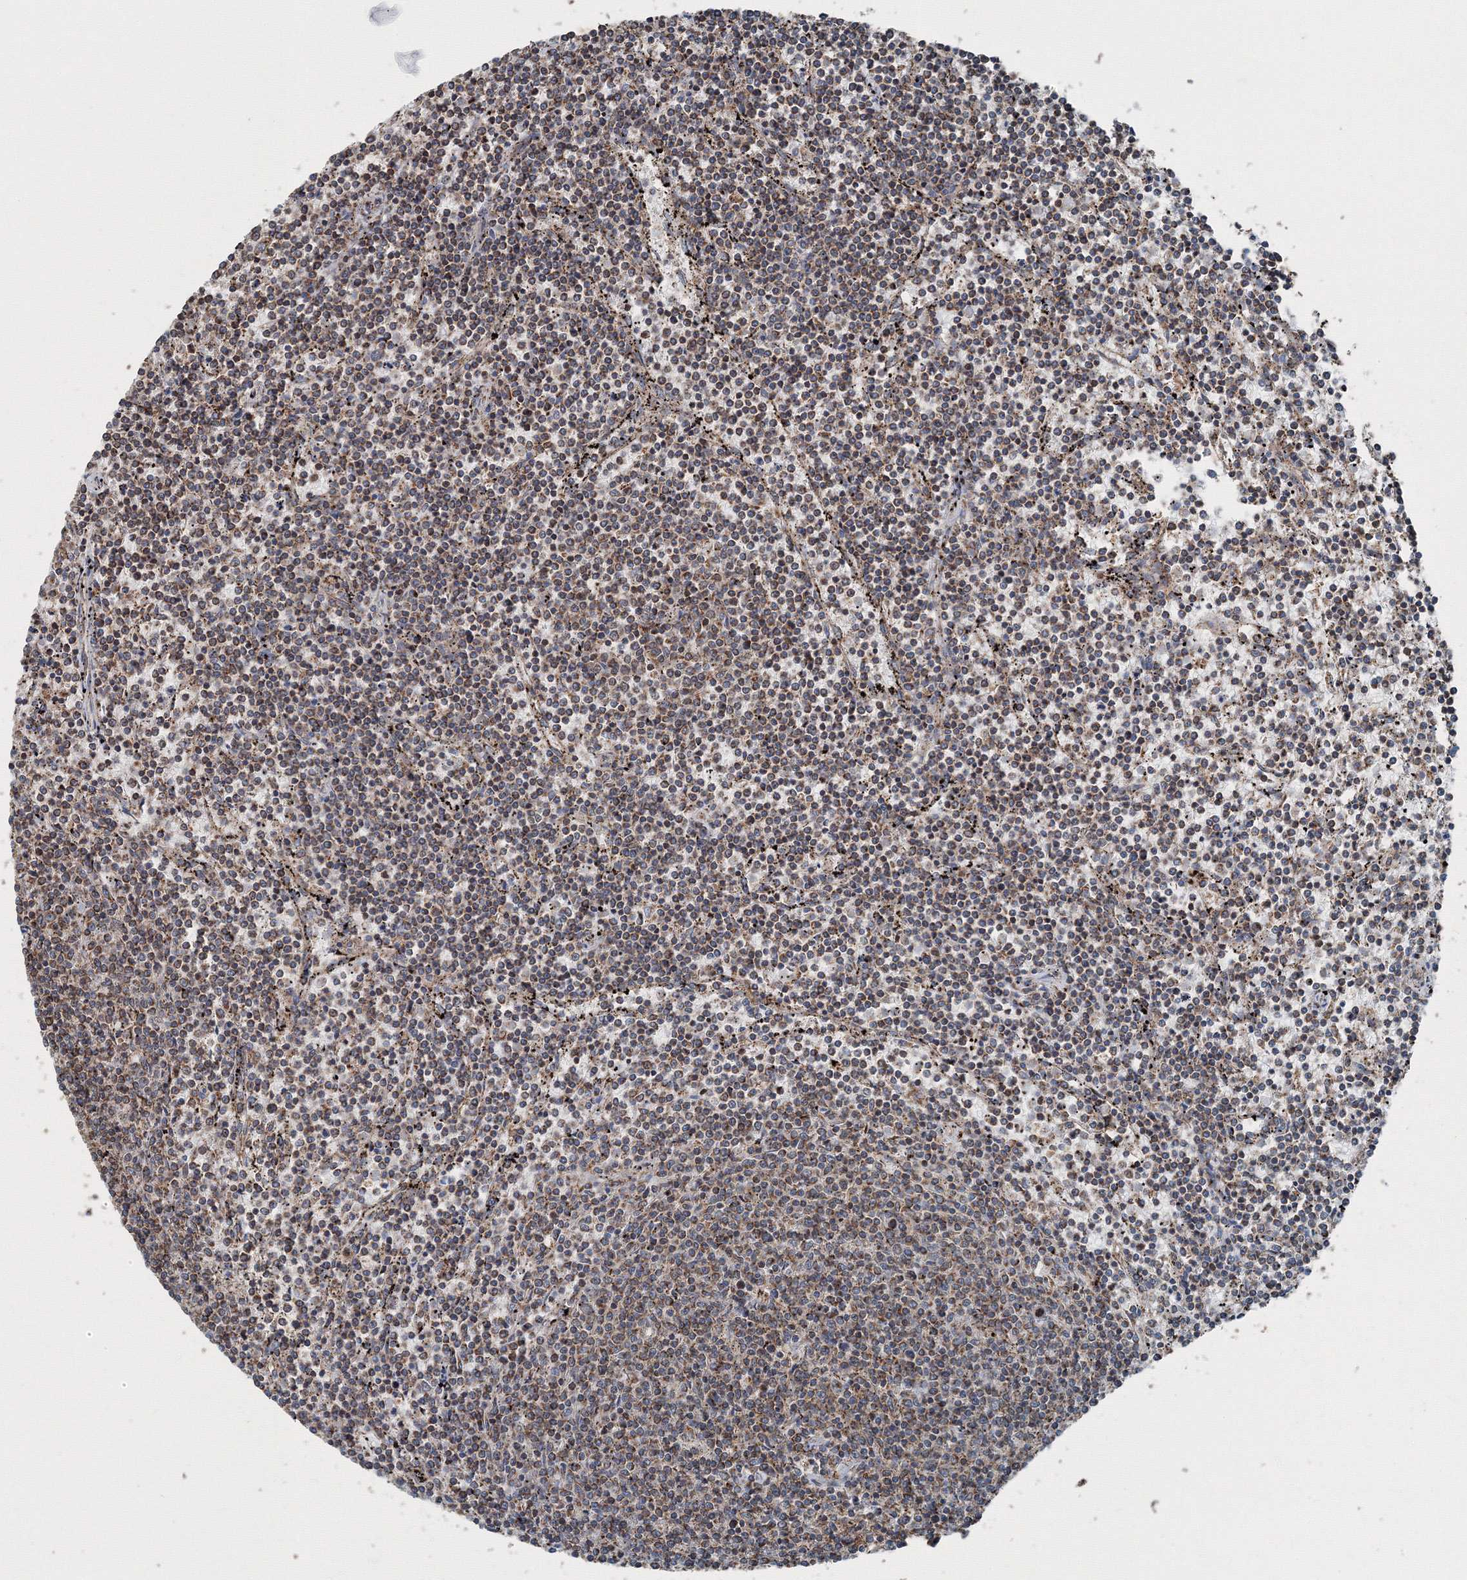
{"staining": {"intensity": "weak", "quantity": "25%-75%", "location": "cytoplasmic/membranous"}, "tissue": "lymphoma", "cell_type": "Tumor cells", "image_type": "cancer", "snomed": [{"axis": "morphology", "description": "Malignant lymphoma, non-Hodgkin's type, Low grade"}, {"axis": "topography", "description": "Spleen"}], "caption": "The photomicrograph demonstrates staining of malignant lymphoma, non-Hodgkin's type (low-grade), revealing weak cytoplasmic/membranous protein expression (brown color) within tumor cells.", "gene": "AASDH", "patient": {"sex": "female", "age": 50}}